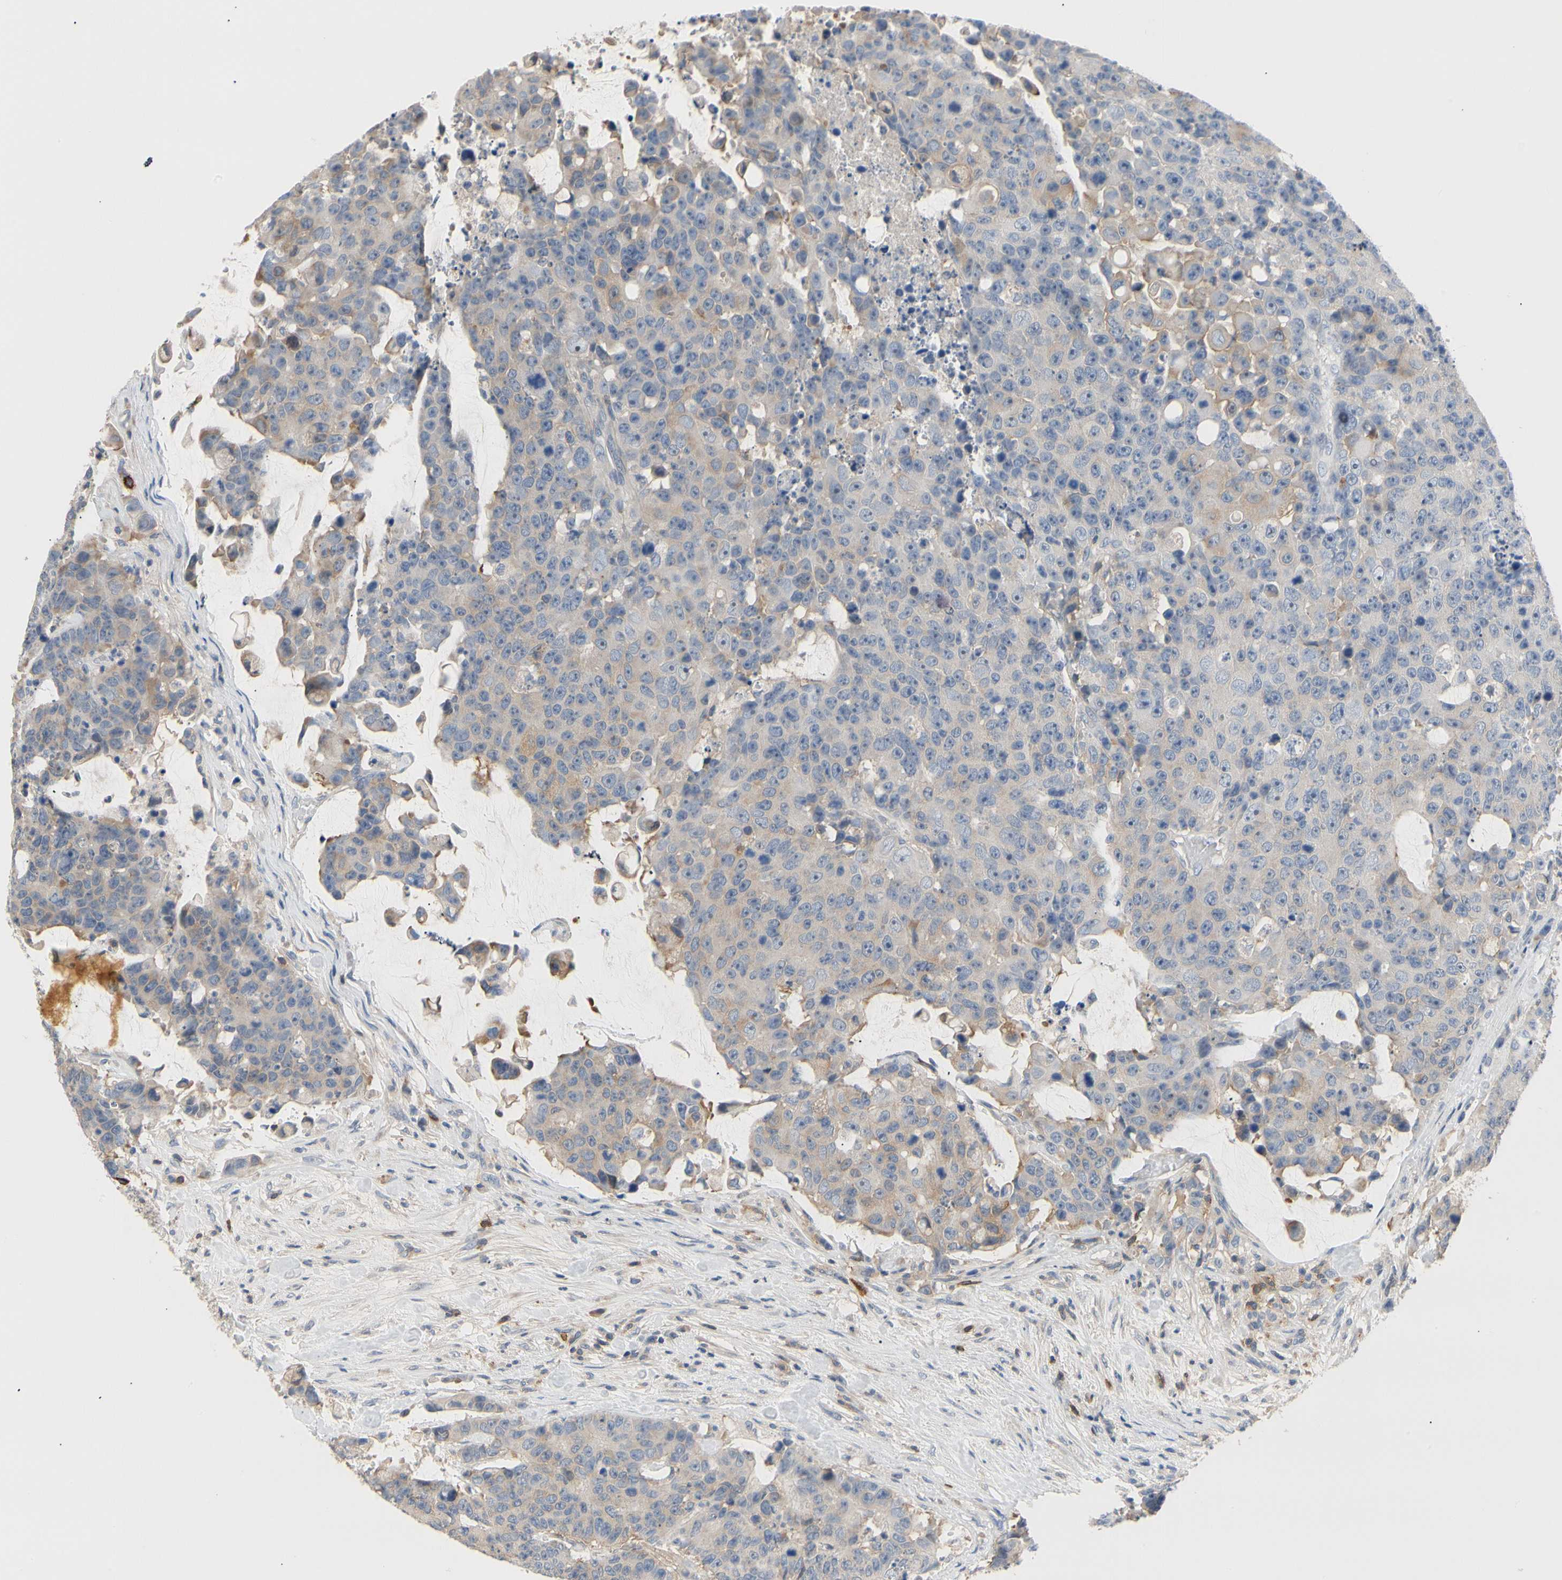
{"staining": {"intensity": "weak", "quantity": ">75%", "location": "cytoplasmic/membranous"}, "tissue": "colorectal cancer", "cell_type": "Tumor cells", "image_type": "cancer", "snomed": [{"axis": "morphology", "description": "Adenocarcinoma, NOS"}, {"axis": "topography", "description": "Colon"}], "caption": "A brown stain highlights weak cytoplasmic/membranous expression of a protein in adenocarcinoma (colorectal) tumor cells. Ihc stains the protein of interest in brown and the nuclei are stained blue.", "gene": "TNFRSF18", "patient": {"sex": "female", "age": 86}}